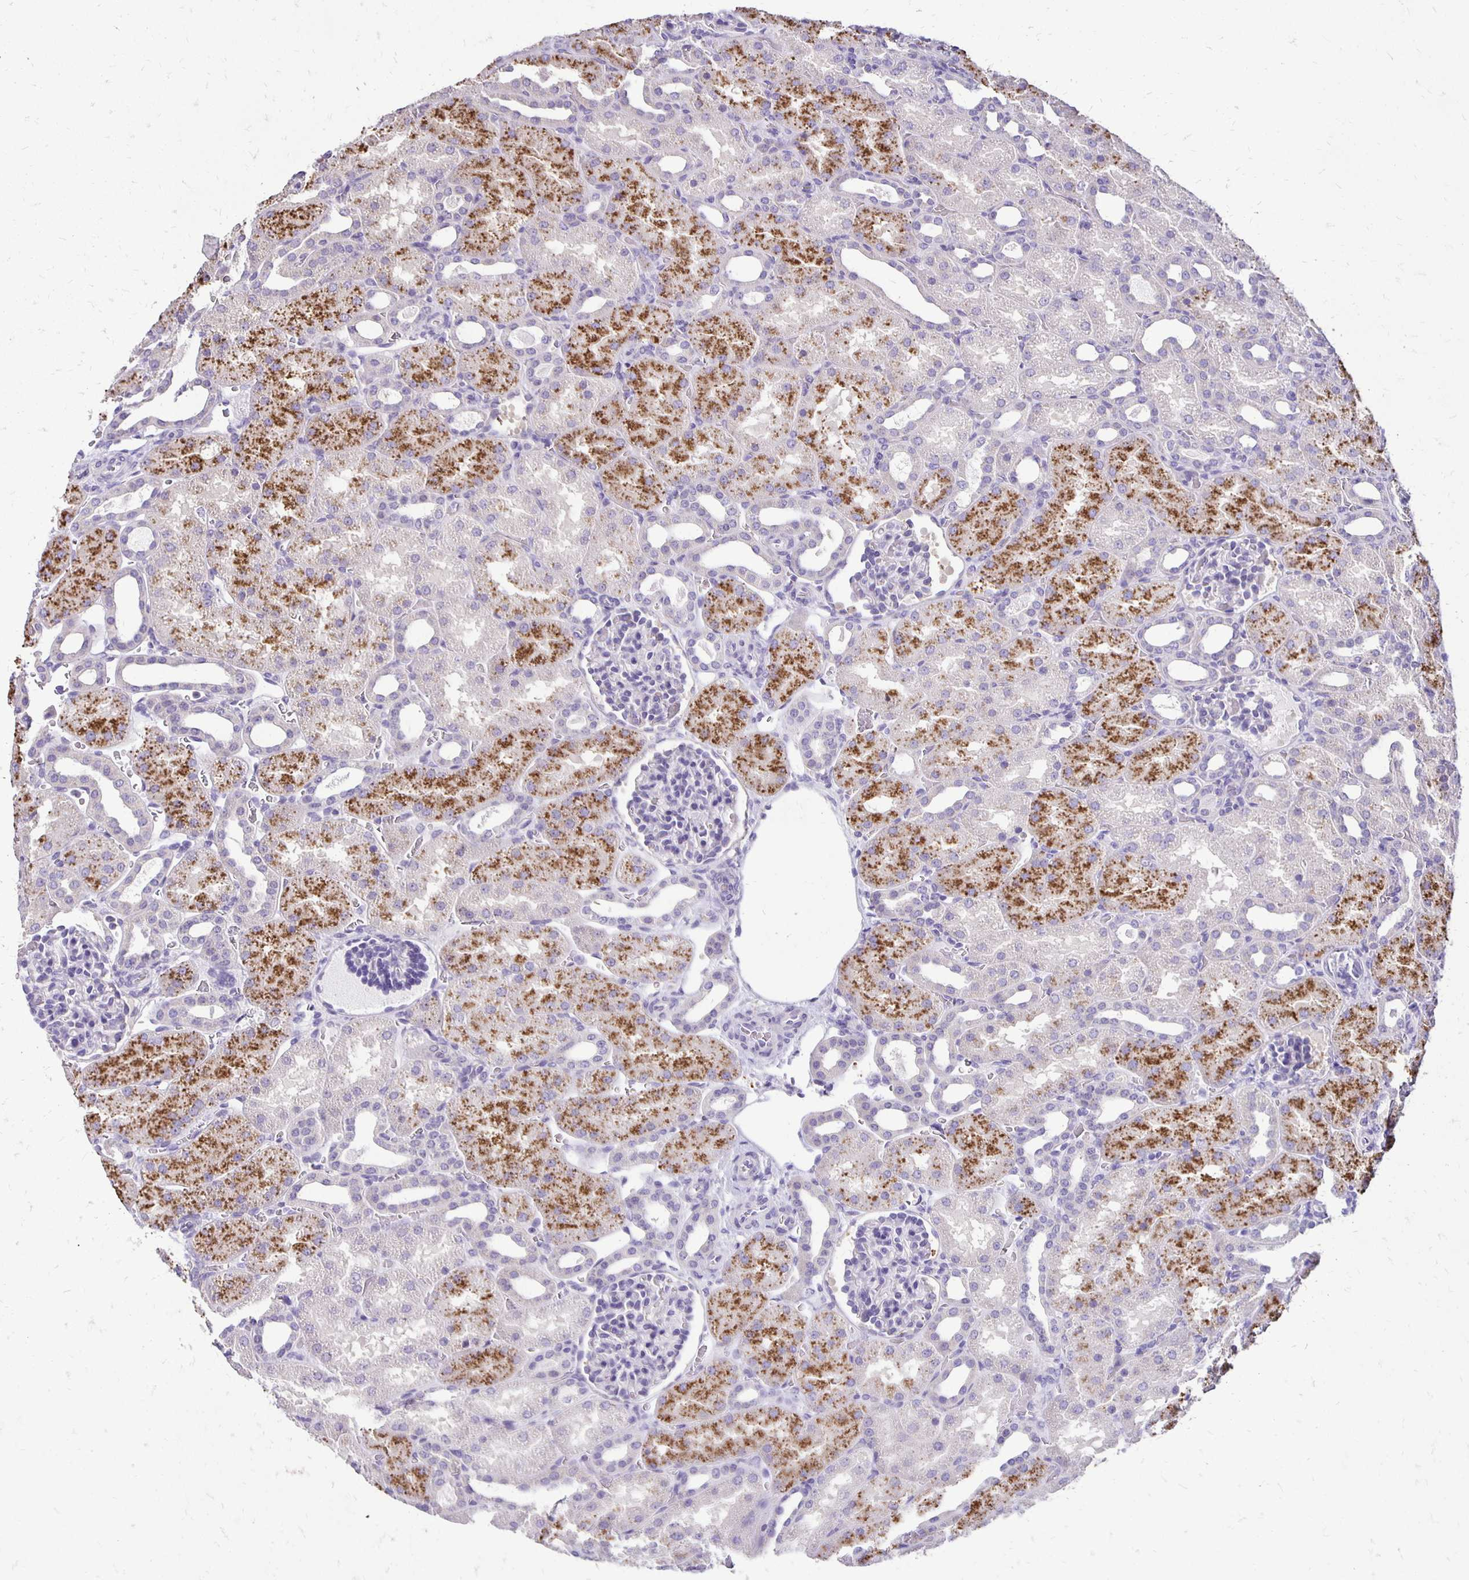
{"staining": {"intensity": "negative", "quantity": "none", "location": "none"}, "tissue": "kidney", "cell_type": "Cells in glomeruli", "image_type": "normal", "snomed": [{"axis": "morphology", "description": "Normal tissue, NOS"}, {"axis": "topography", "description": "Kidney"}], "caption": "Immunohistochemical staining of benign kidney exhibits no significant positivity in cells in glomeruli.", "gene": "ANKRD45", "patient": {"sex": "male", "age": 2}}